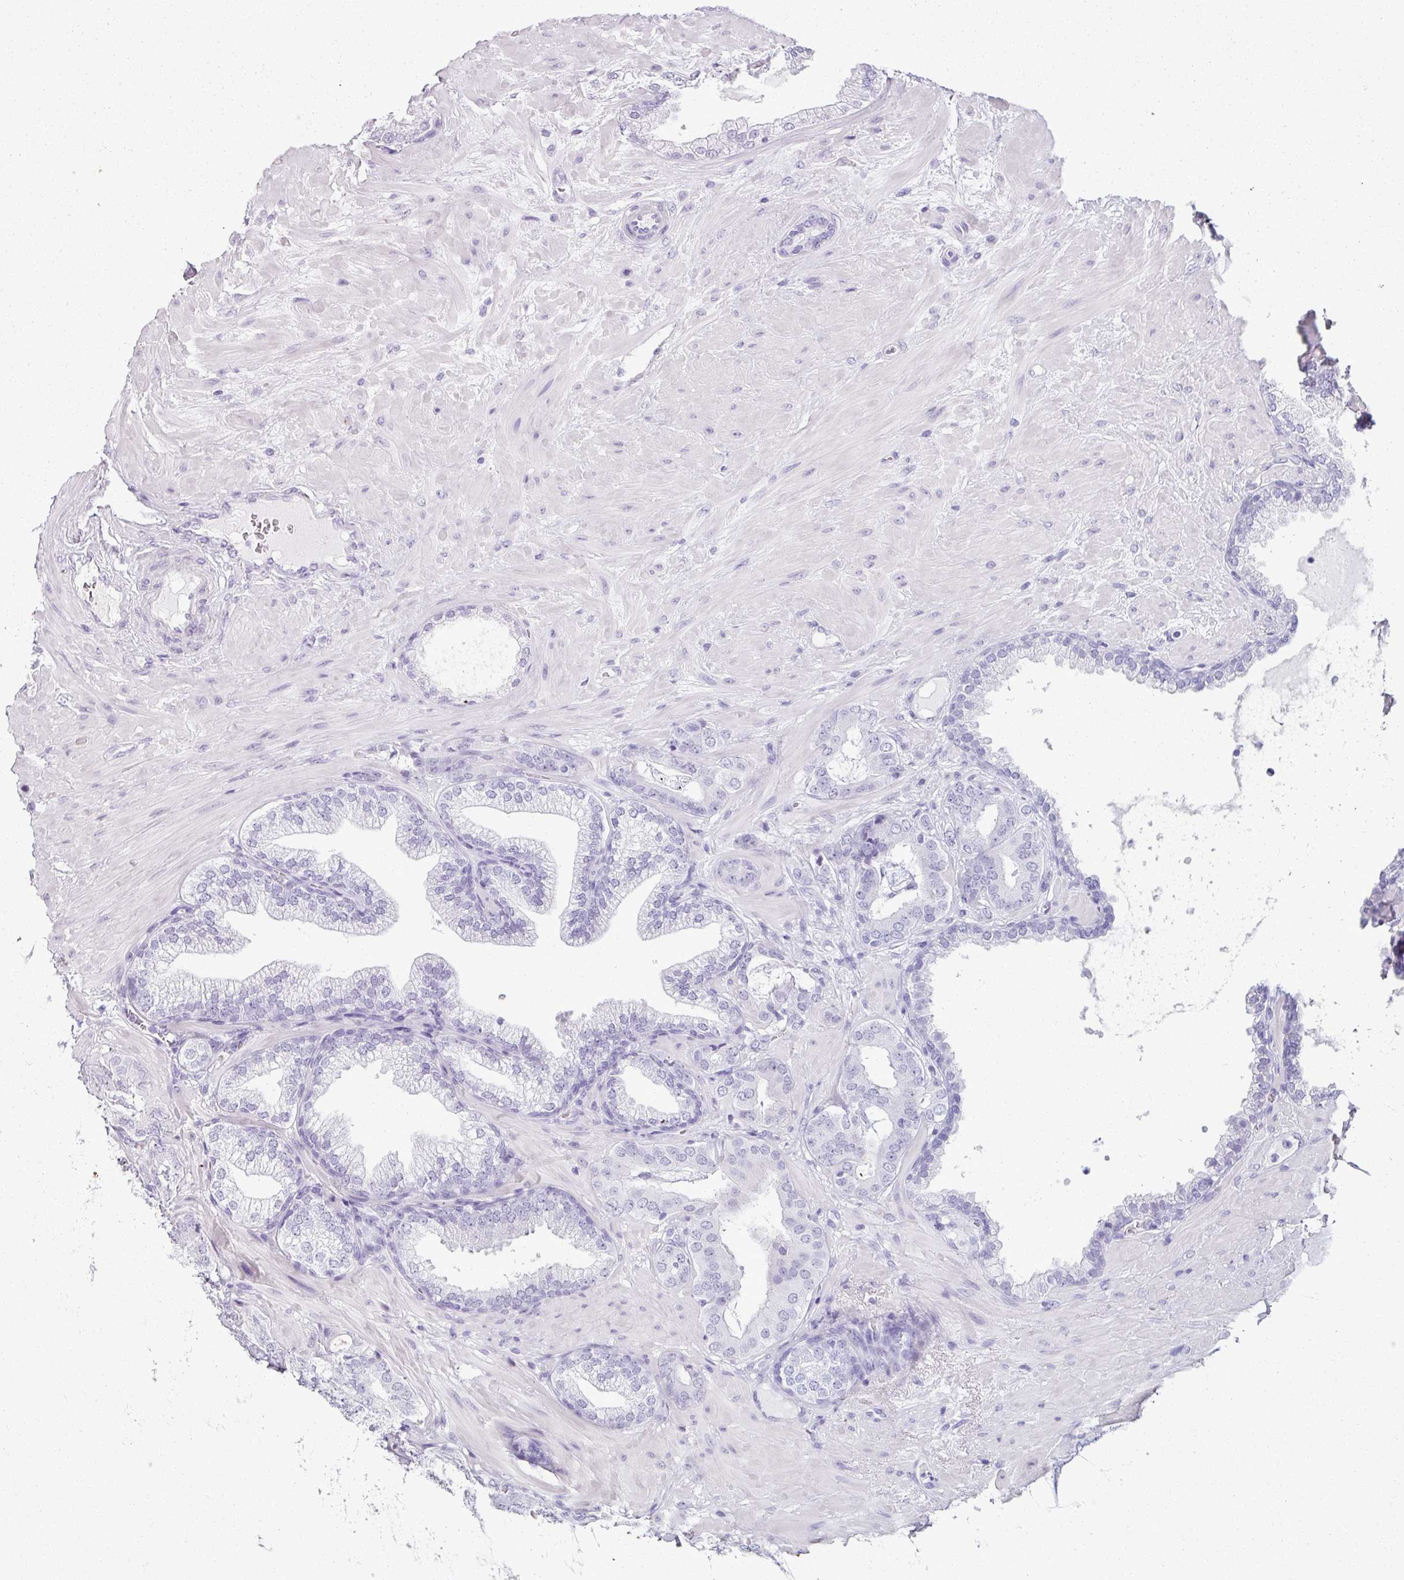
{"staining": {"intensity": "negative", "quantity": "none", "location": "none"}, "tissue": "prostate cancer", "cell_type": "Tumor cells", "image_type": "cancer", "snomed": [{"axis": "morphology", "description": "Adenocarcinoma, Low grade"}, {"axis": "topography", "description": "Prostate"}], "caption": "DAB (3,3'-diaminobenzidine) immunohistochemical staining of prostate cancer (low-grade adenocarcinoma) shows no significant staining in tumor cells.", "gene": "SCT", "patient": {"sex": "male", "age": 61}}